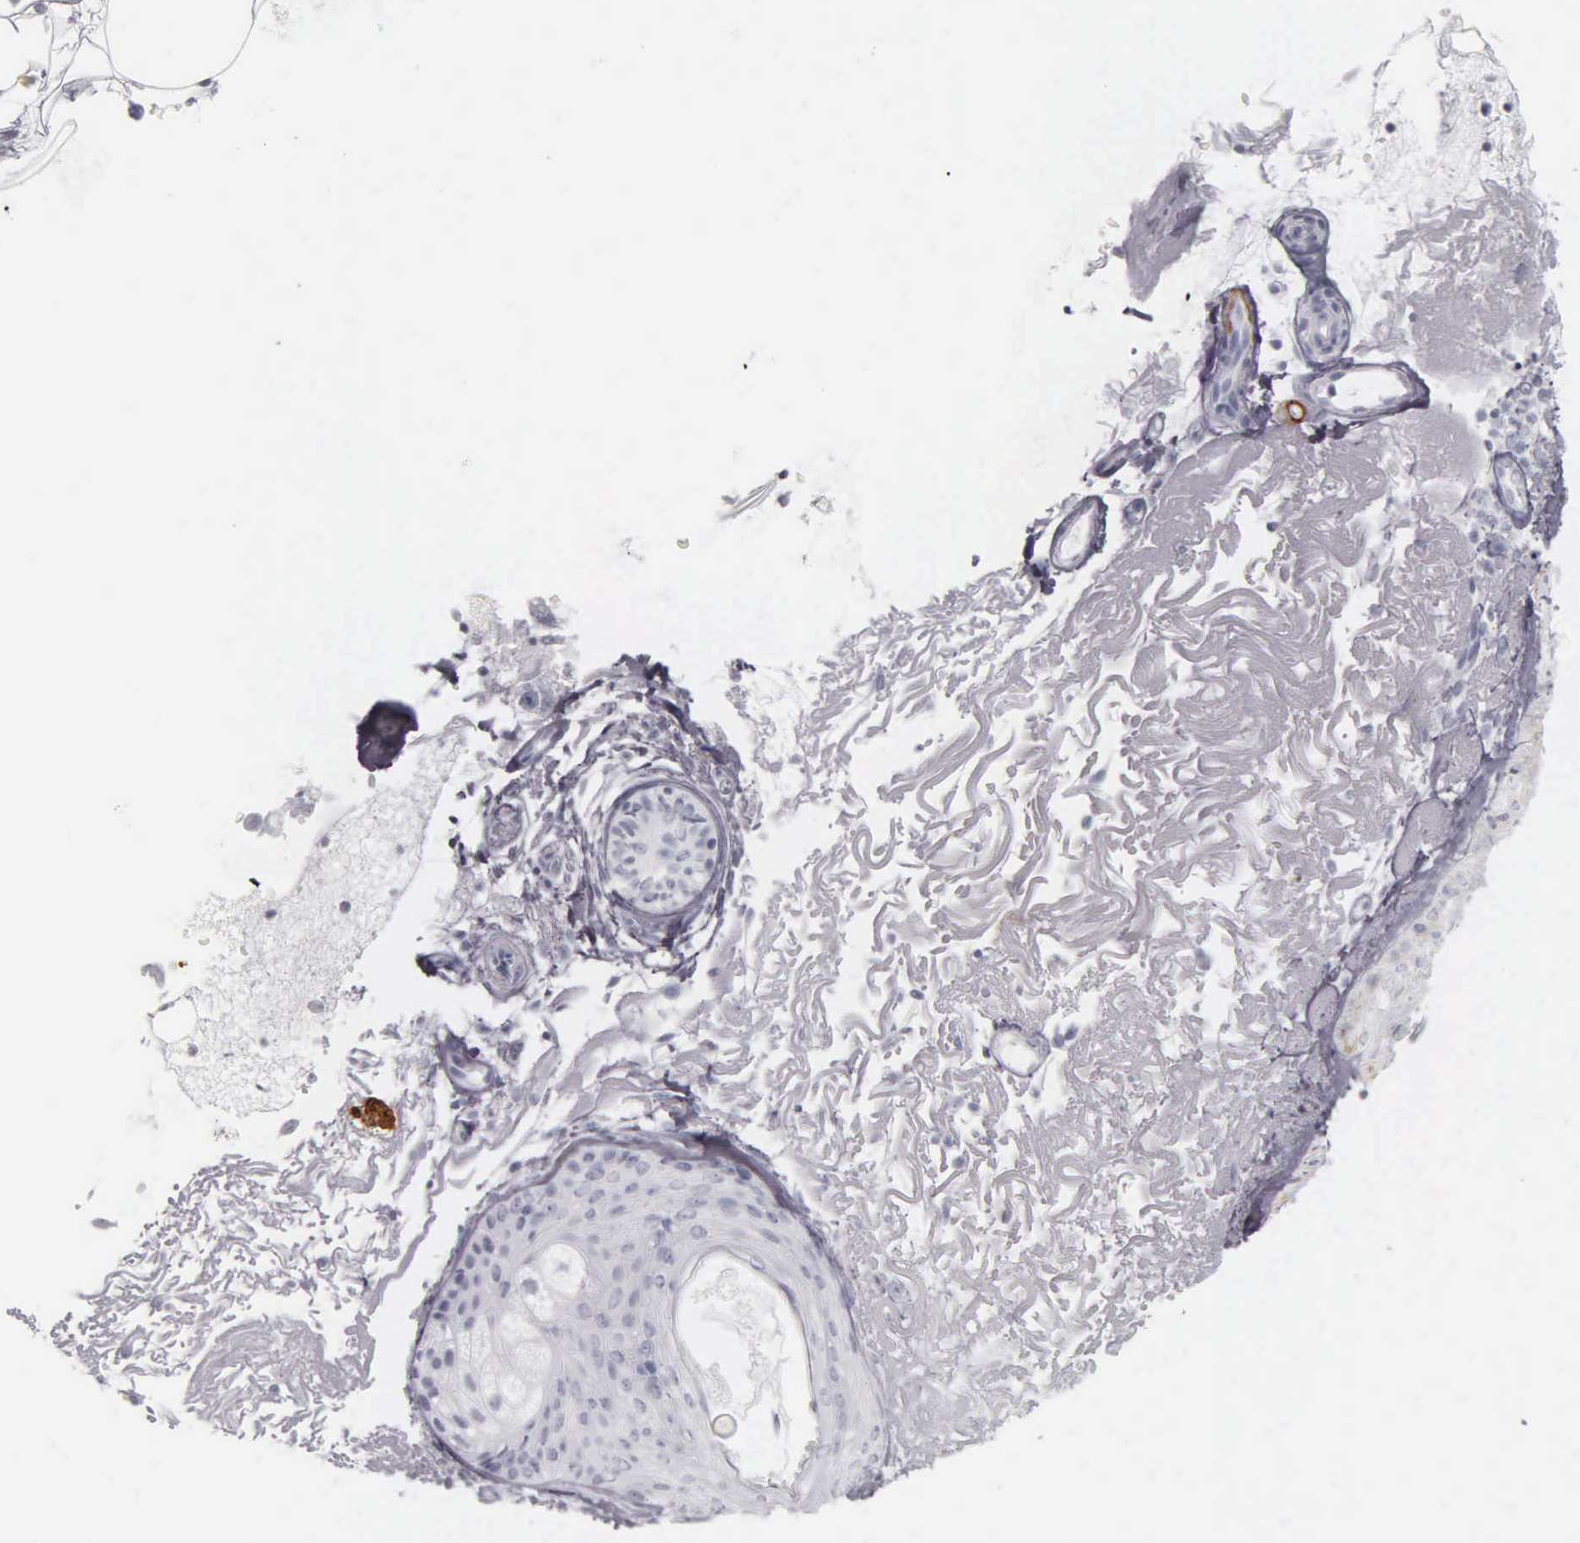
{"staining": {"intensity": "negative", "quantity": "none", "location": "none"}, "tissue": "skin", "cell_type": "Fibroblasts", "image_type": "normal", "snomed": [{"axis": "morphology", "description": "Normal tissue, NOS"}, {"axis": "topography", "description": "Skin"}], "caption": "A high-resolution photomicrograph shows immunohistochemistry (IHC) staining of benign skin, which exhibits no significant staining in fibroblasts.", "gene": "DES", "patient": {"sex": "female", "age": 90}}